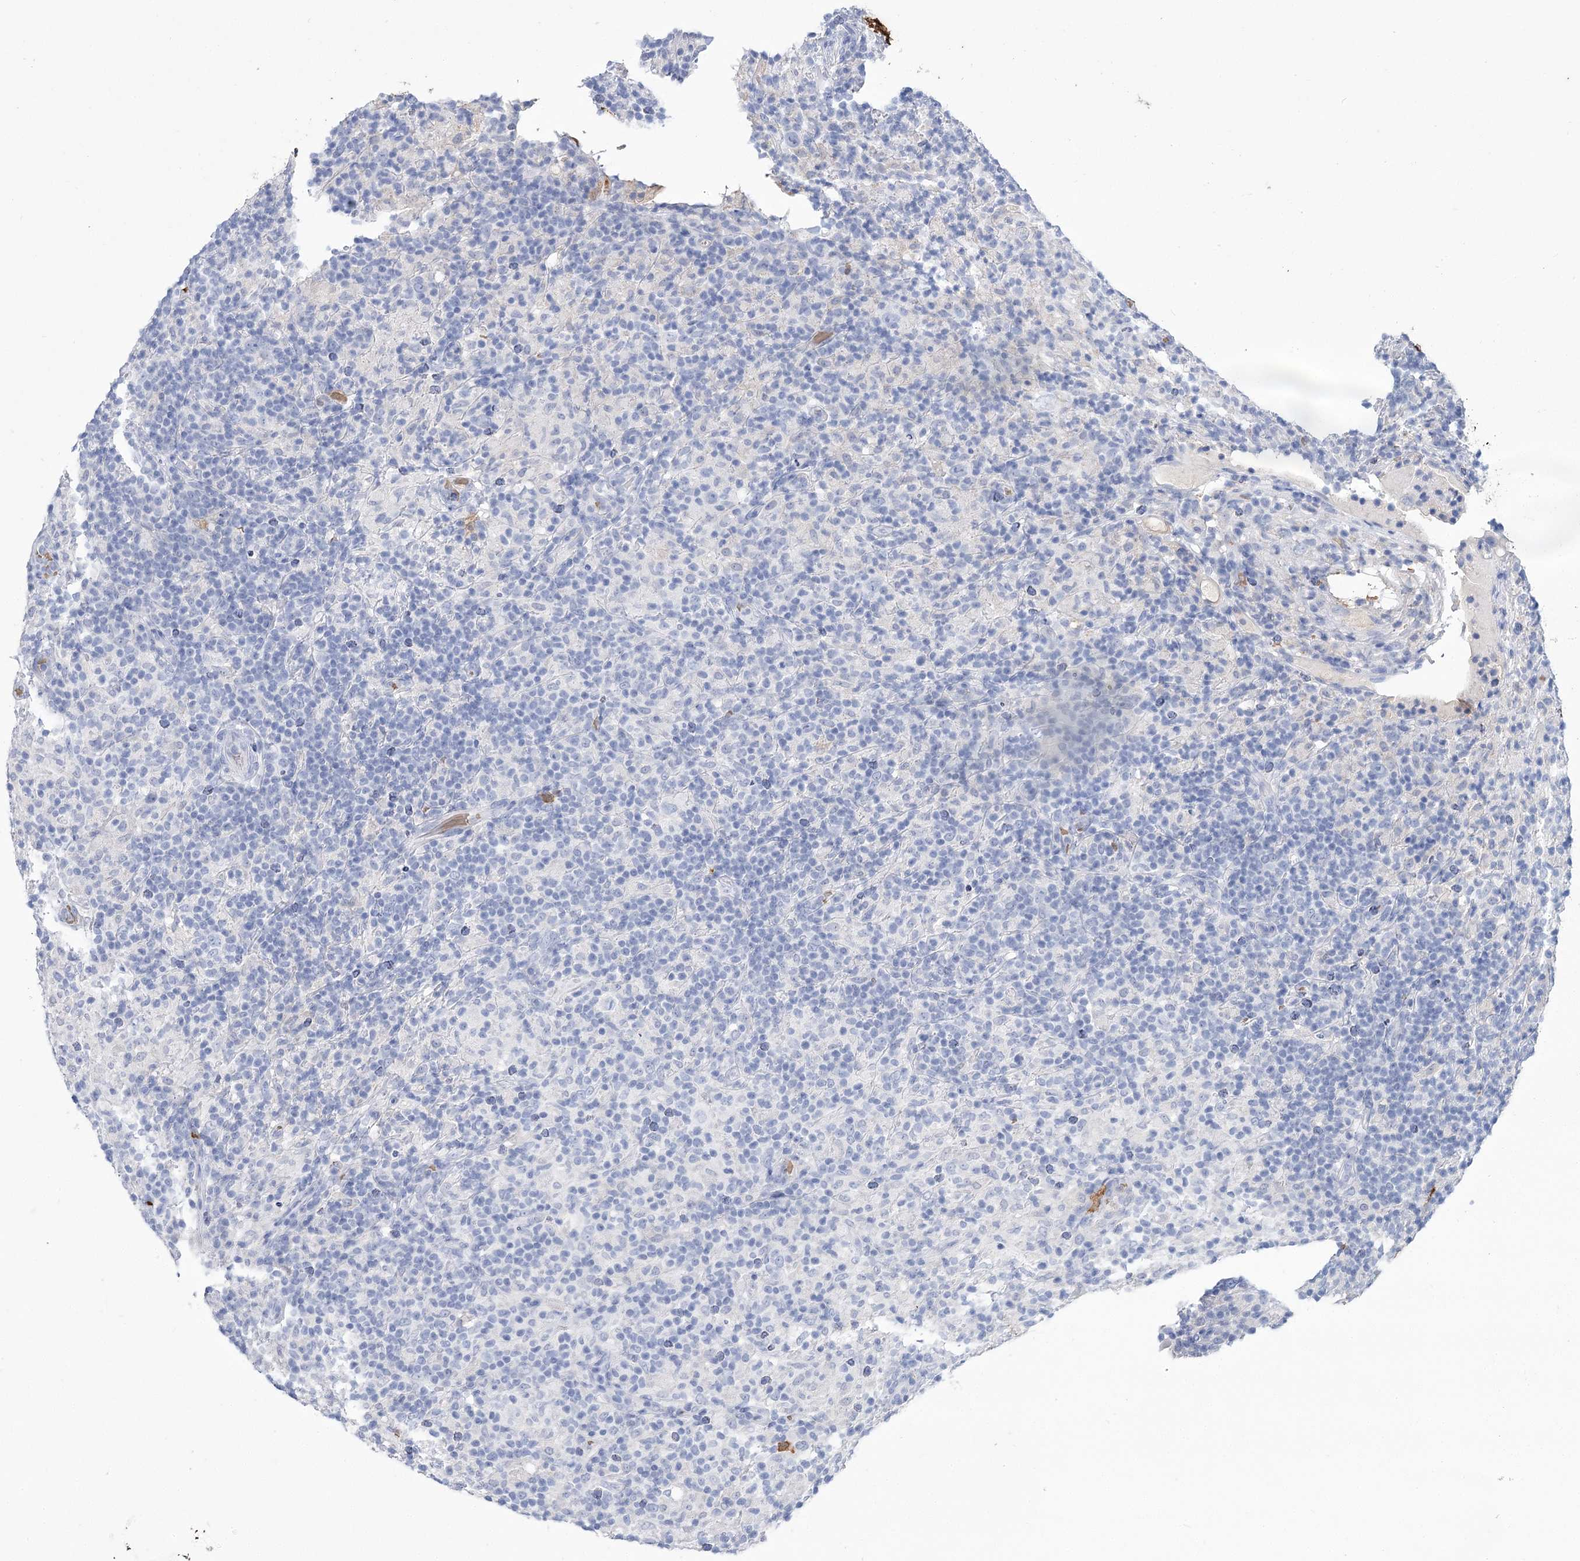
{"staining": {"intensity": "negative", "quantity": "none", "location": "none"}, "tissue": "lymphoma", "cell_type": "Tumor cells", "image_type": "cancer", "snomed": [{"axis": "morphology", "description": "Hodgkin's disease, NOS"}, {"axis": "topography", "description": "Lymph node"}], "caption": "Immunohistochemistry histopathology image of neoplastic tissue: human lymphoma stained with DAB (3,3'-diaminobenzidine) reveals no significant protein positivity in tumor cells.", "gene": "HBA1", "patient": {"sex": "male", "age": 70}}